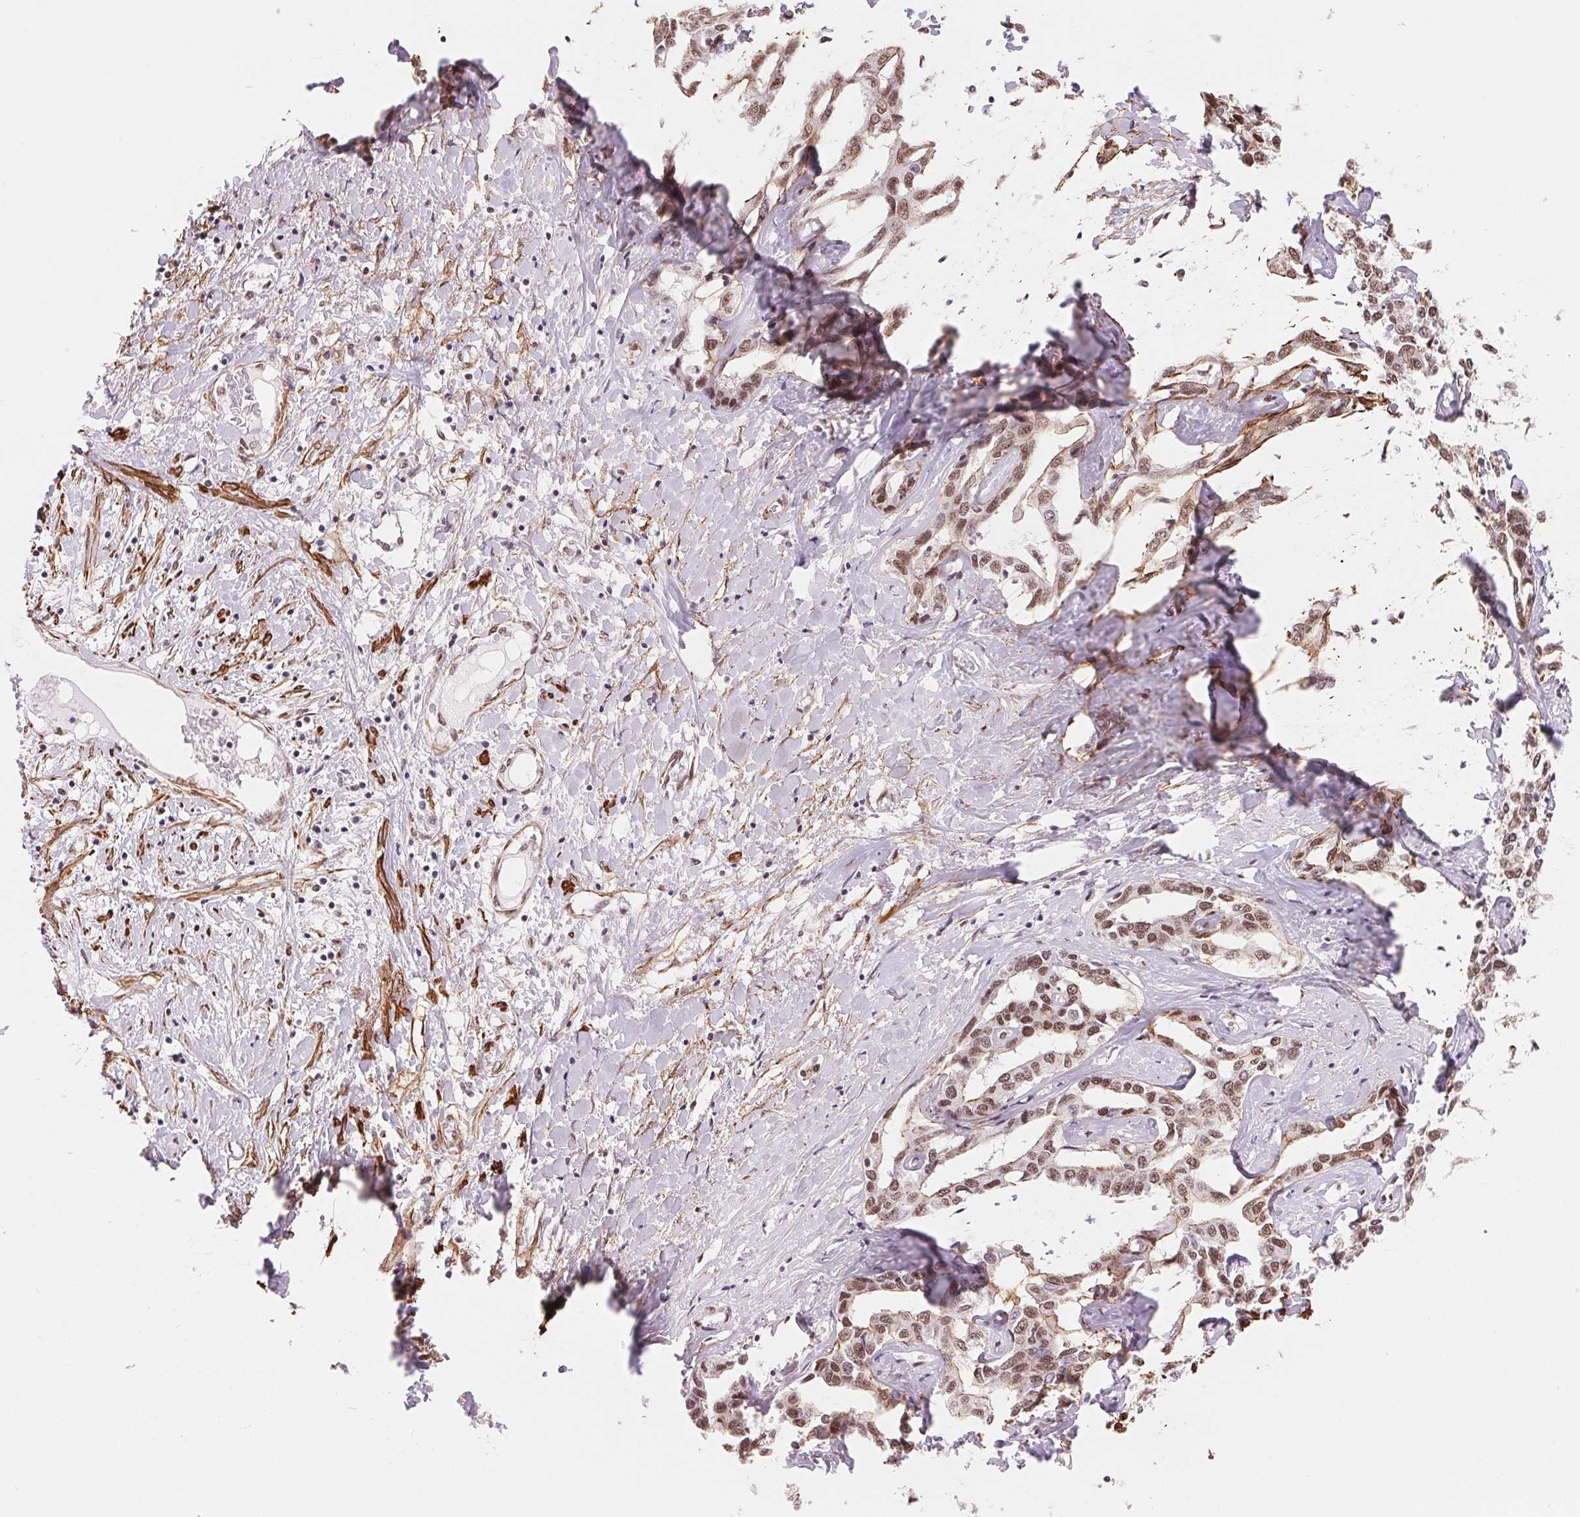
{"staining": {"intensity": "moderate", "quantity": ">75%", "location": "nuclear"}, "tissue": "liver cancer", "cell_type": "Tumor cells", "image_type": "cancer", "snomed": [{"axis": "morphology", "description": "Cholangiocarcinoma"}, {"axis": "topography", "description": "Liver"}], "caption": "IHC of liver cancer (cholangiocarcinoma) displays medium levels of moderate nuclear expression in about >75% of tumor cells.", "gene": "BCAT1", "patient": {"sex": "male", "age": 59}}